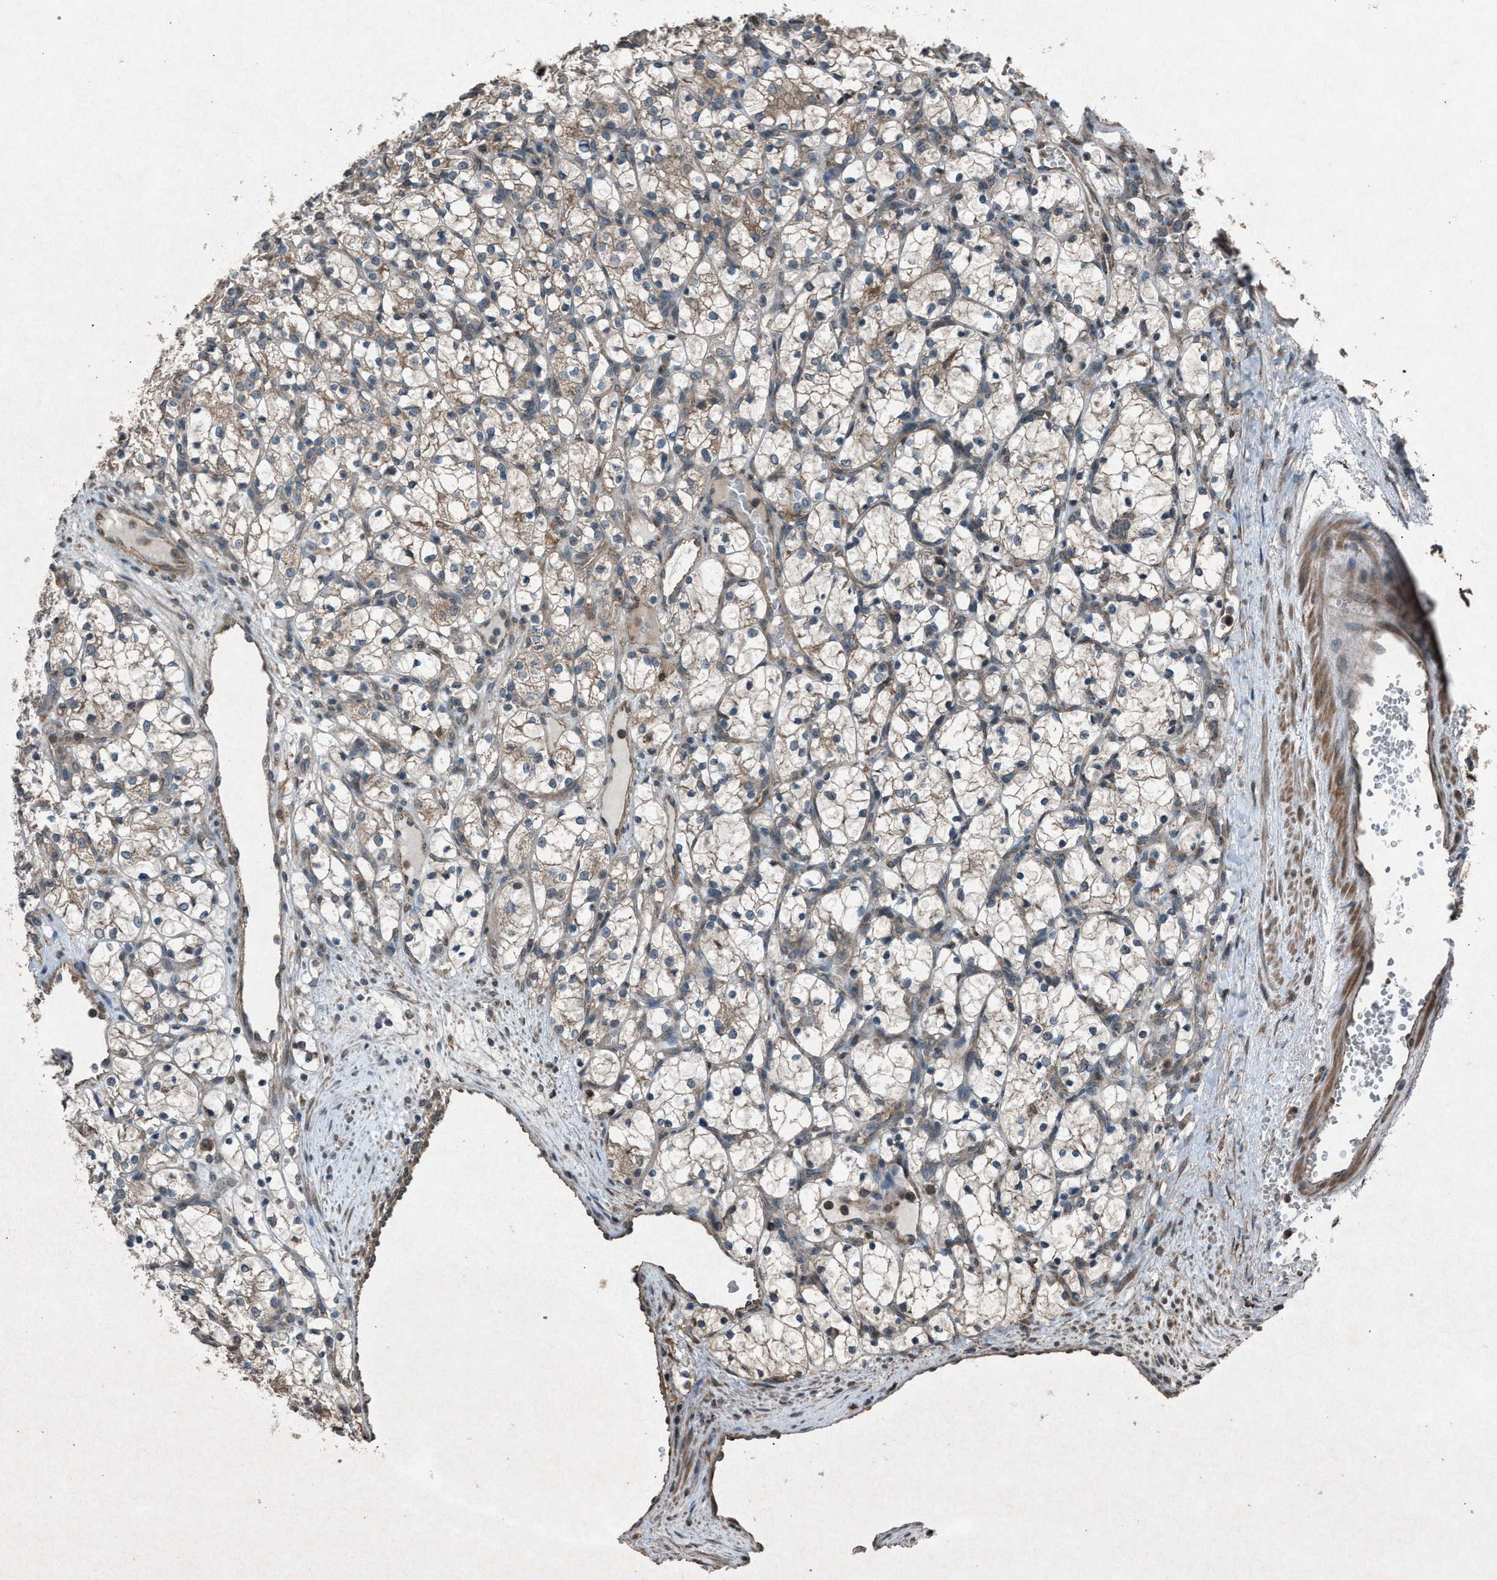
{"staining": {"intensity": "weak", "quantity": ">75%", "location": "cytoplasmic/membranous"}, "tissue": "renal cancer", "cell_type": "Tumor cells", "image_type": "cancer", "snomed": [{"axis": "morphology", "description": "Adenocarcinoma, NOS"}, {"axis": "topography", "description": "Kidney"}], "caption": "Renal cancer (adenocarcinoma) was stained to show a protein in brown. There is low levels of weak cytoplasmic/membranous expression in approximately >75% of tumor cells.", "gene": "CALR", "patient": {"sex": "female", "age": 69}}